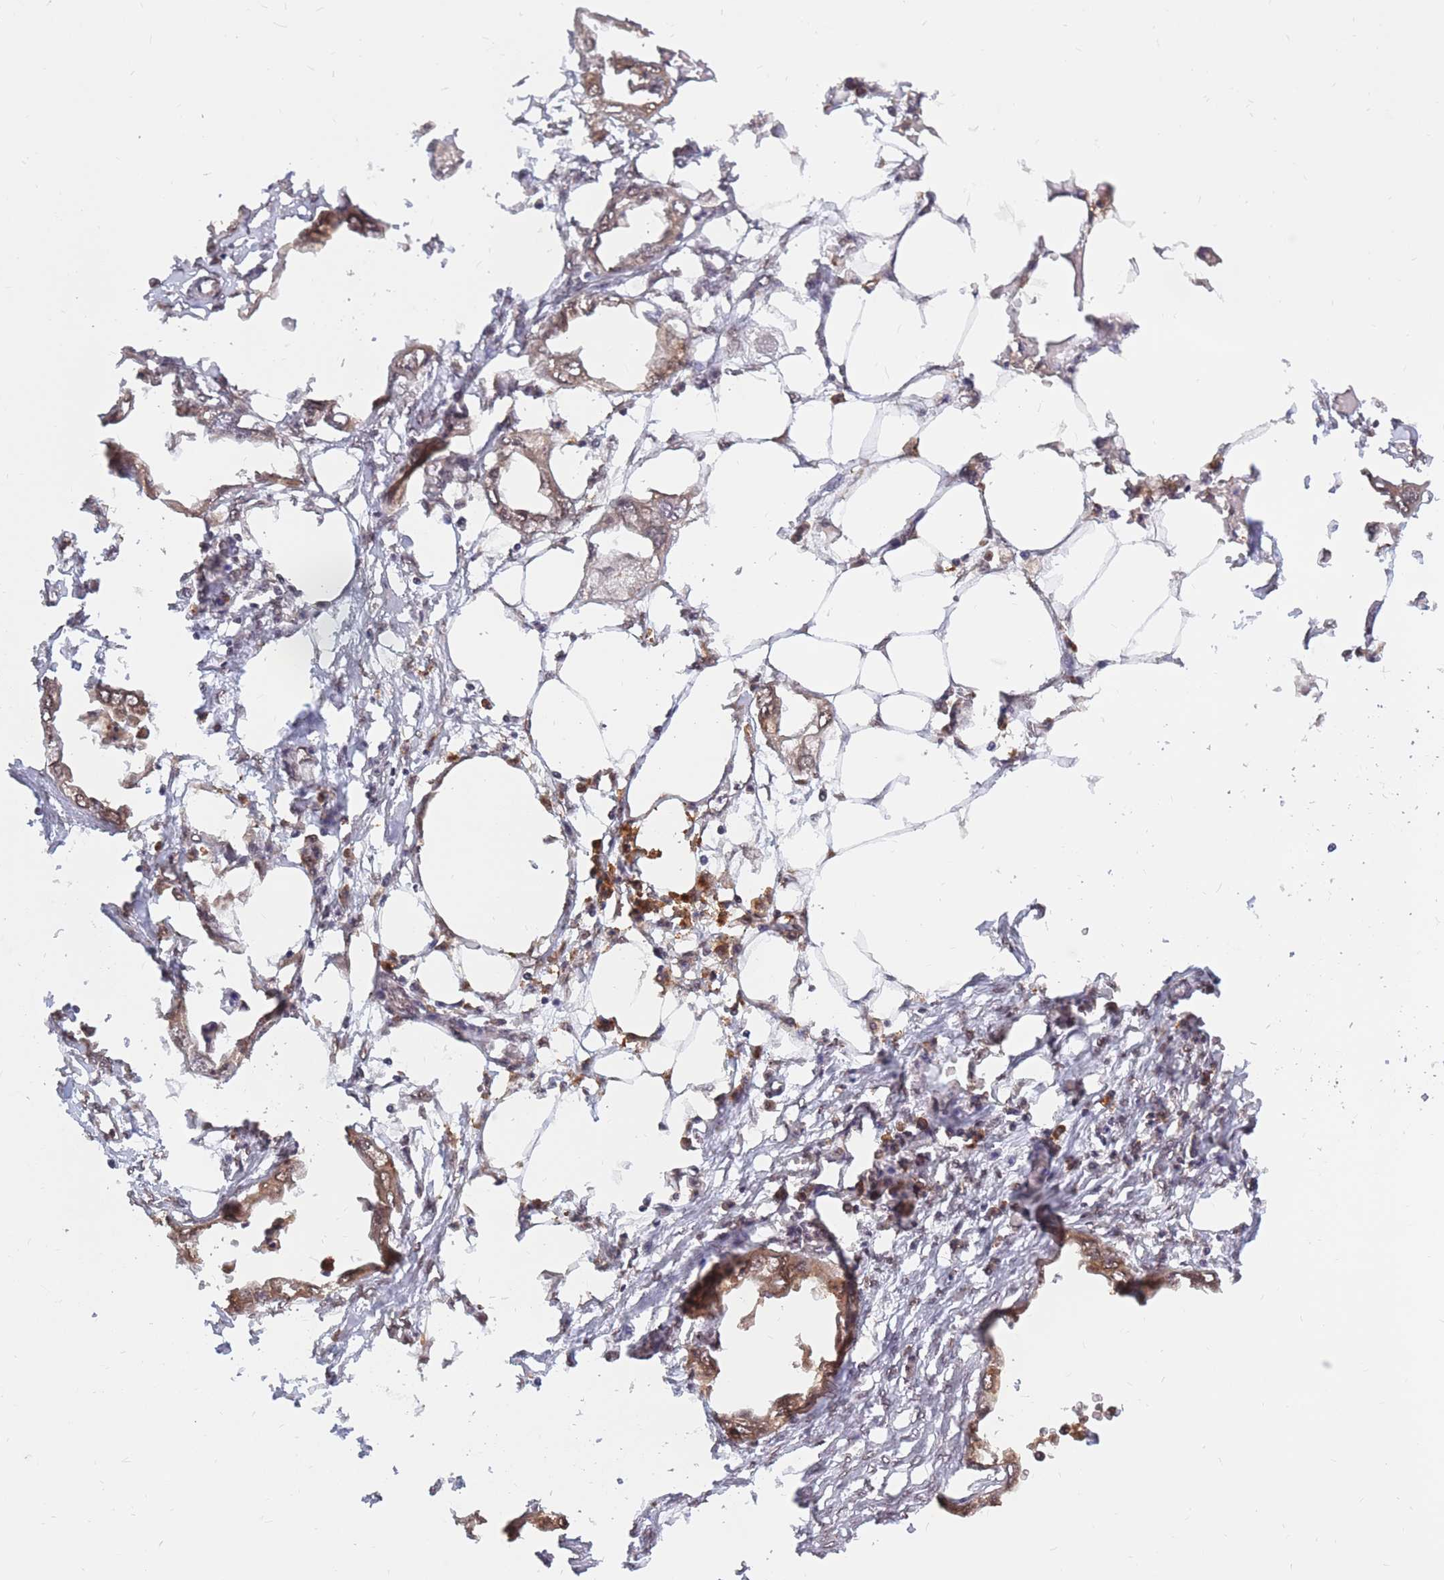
{"staining": {"intensity": "moderate", "quantity": ">75%", "location": "cytoplasmic/membranous,nuclear"}, "tissue": "endometrial cancer", "cell_type": "Tumor cells", "image_type": "cancer", "snomed": [{"axis": "morphology", "description": "Adenocarcinoma, NOS"}, {"axis": "morphology", "description": "Adenocarcinoma, metastatic, NOS"}, {"axis": "topography", "description": "Adipose tissue"}, {"axis": "topography", "description": "Endometrium"}], "caption": "IHC of endometrial cancer (metastatic adenocarcinoma) displays medium levels of moderate cytoplasmic/membranous and nuclear positivity in approximately >75% of tumor cells. The staining is performed using DAB (3,3'-diaminobenzidine) brown chromogen to label protein expression. The nuclei are counter-stained blue using hematoxylin.", "gene": "SRA1", "patient": {"sex": "female", "age": 67}}